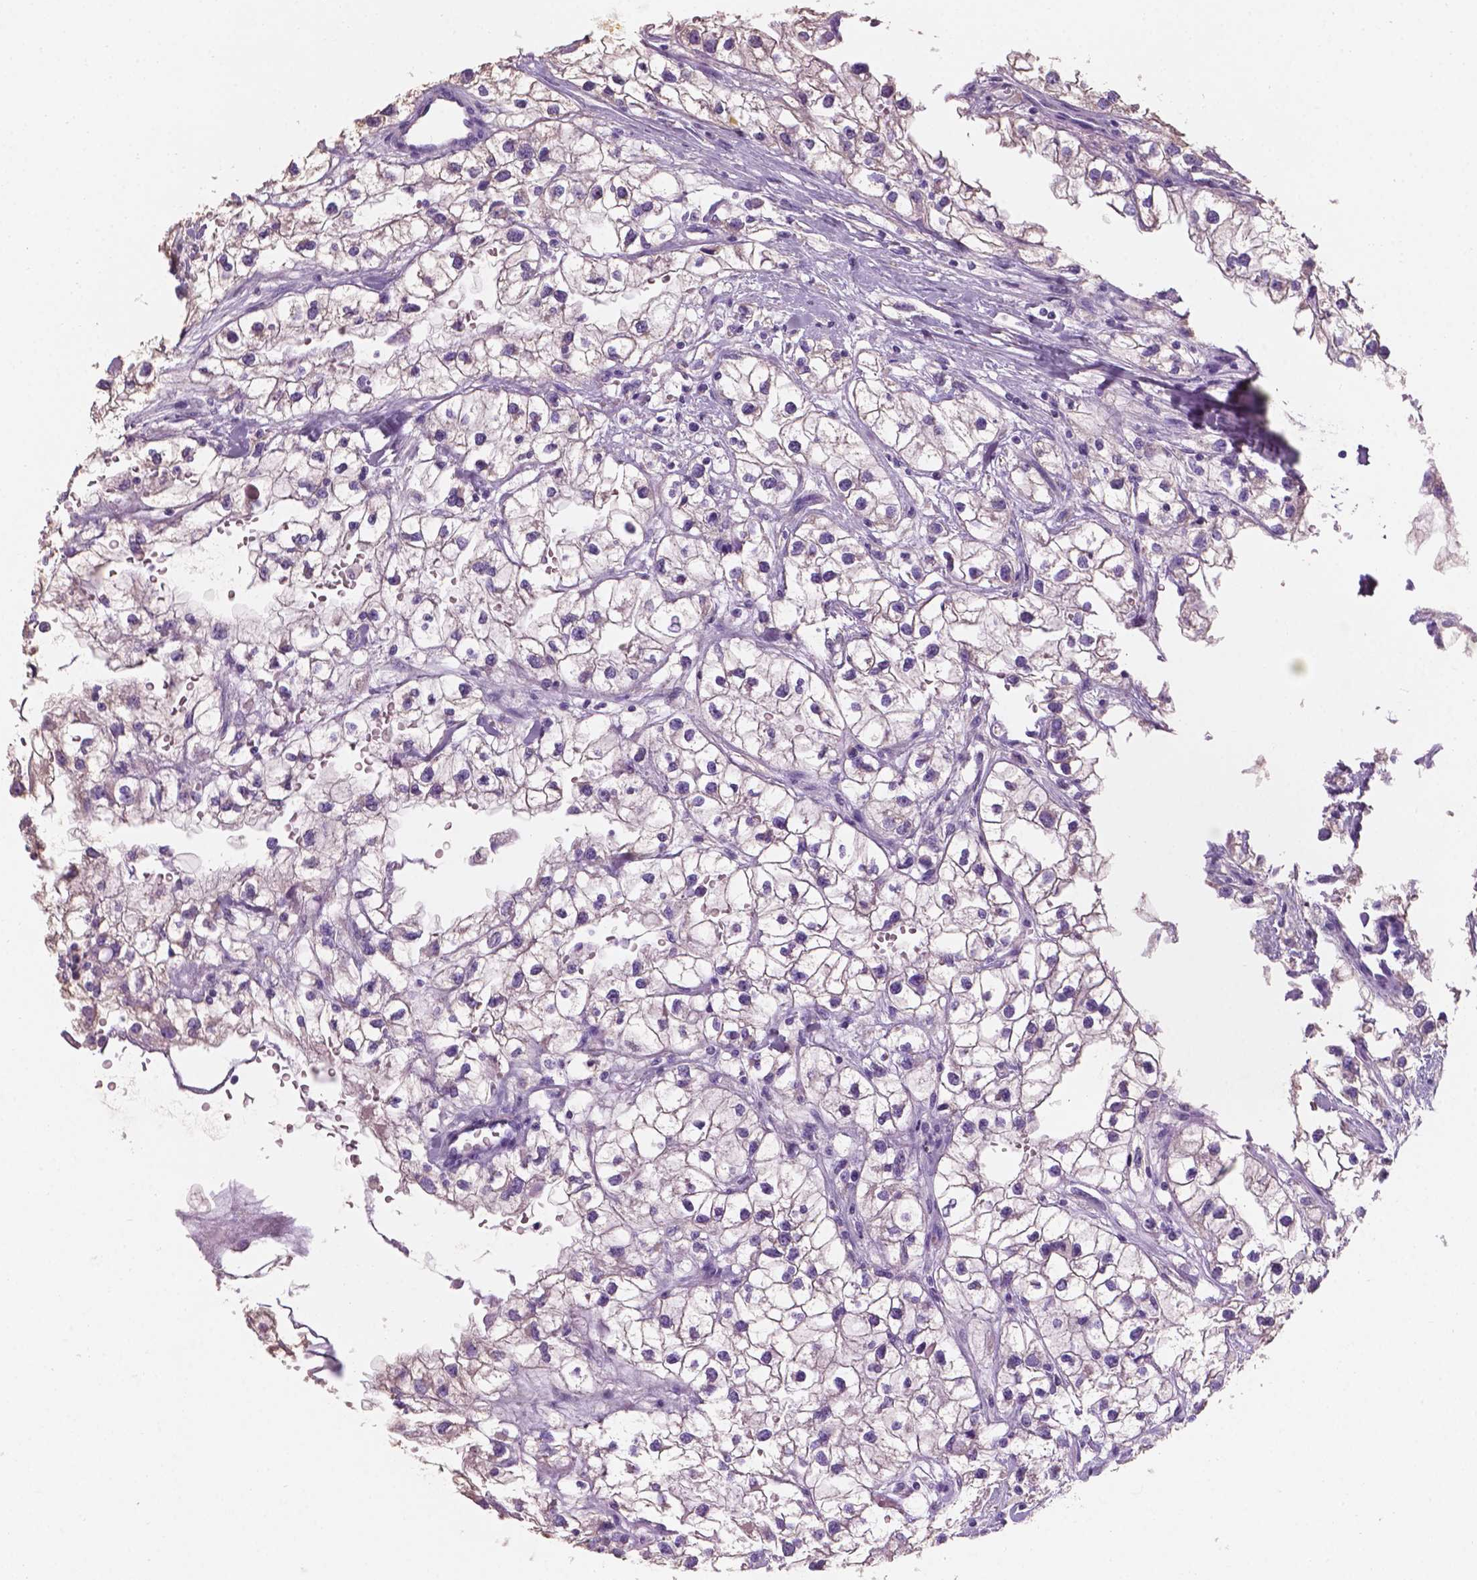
{"staining": {"intensity": "negative", "quantity": "none", "location": "none"}, "tissue": "renal cancer", "cell_type": "Tumor cells", "image_type": "cancer", "snomed": [{"axis": "morphology", "description": "Adenocarcinoma, NOS"}, {"axis": "topography", "description": "Kidney"}], "caption": "There is no significant staining in tumor cells of adenocarcinoma (renal). The staining is performed using DAB brown chromogen with nuclei counter-stained in using hematoxylin.", "gene": "SBSN", "patient": {"sex": "male", "age": 59}}